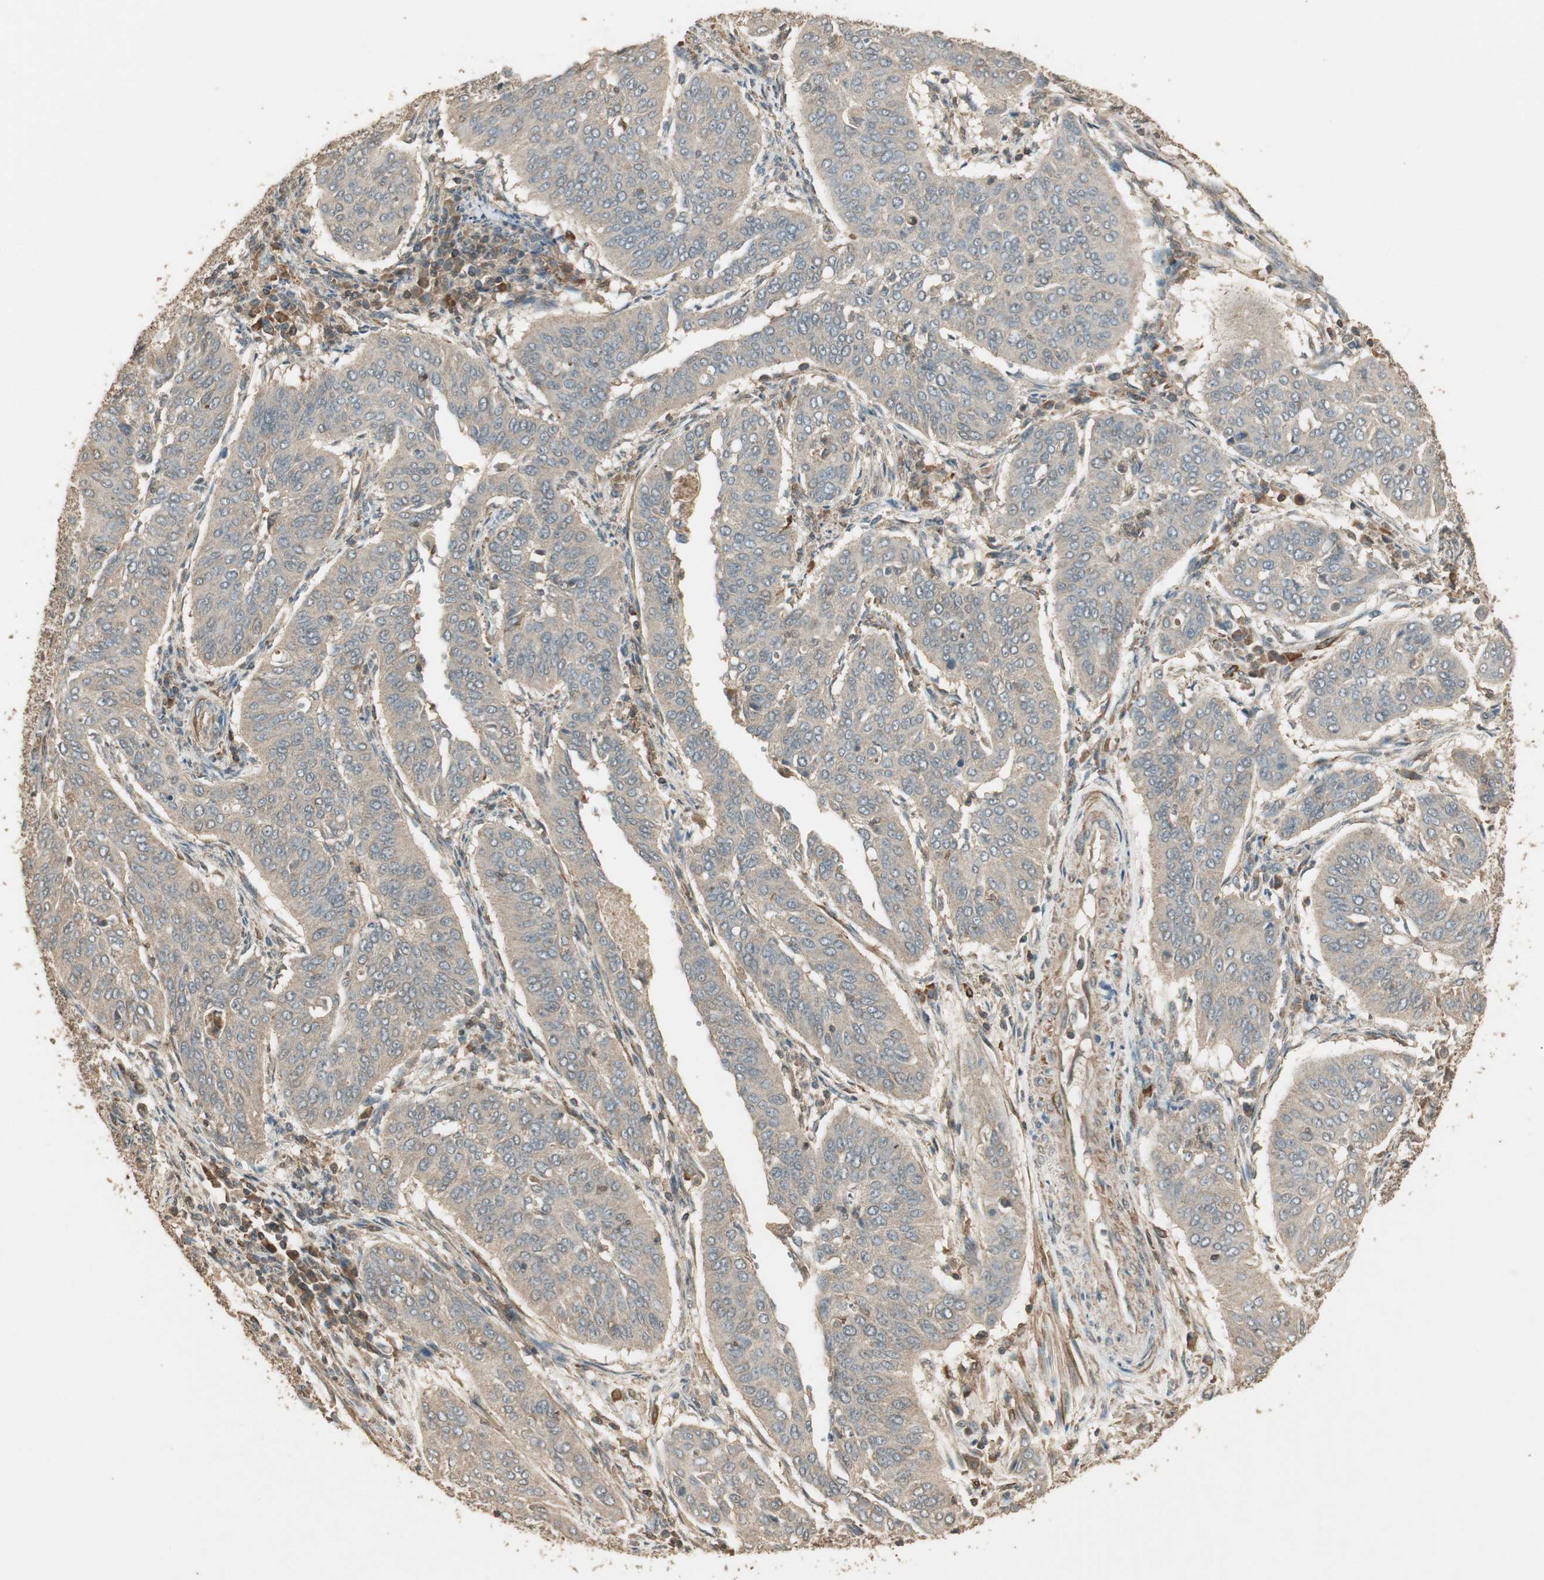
{"staining": {"intensity": "weak", "quantity": "25%-75%", "location": "cytoplasmic/membranous"}, "tissue": "cervical cancer", "cell_type": "Tumor cells", "image_type": "cancer", "snomed": [{"axis": "morphology", "description": "Normal tissue, NOS"}, {"axis": "morphology", "description": "Squamous cell carcinoma, NOS"}, {"axis": "topography", "description": "Cervix"}], "caption": "Protein staining exhibits weak cytoplasmic/membranous positivity in about 25%-75% of tumor cells in cervical squamous cell carcinoma. (DAB (3,3'-diaminobenzidine) = brown stain, brightfield microscopy at high magnification).", "gene": "USP2", "patient": {"sex": "female", "age": 39}}